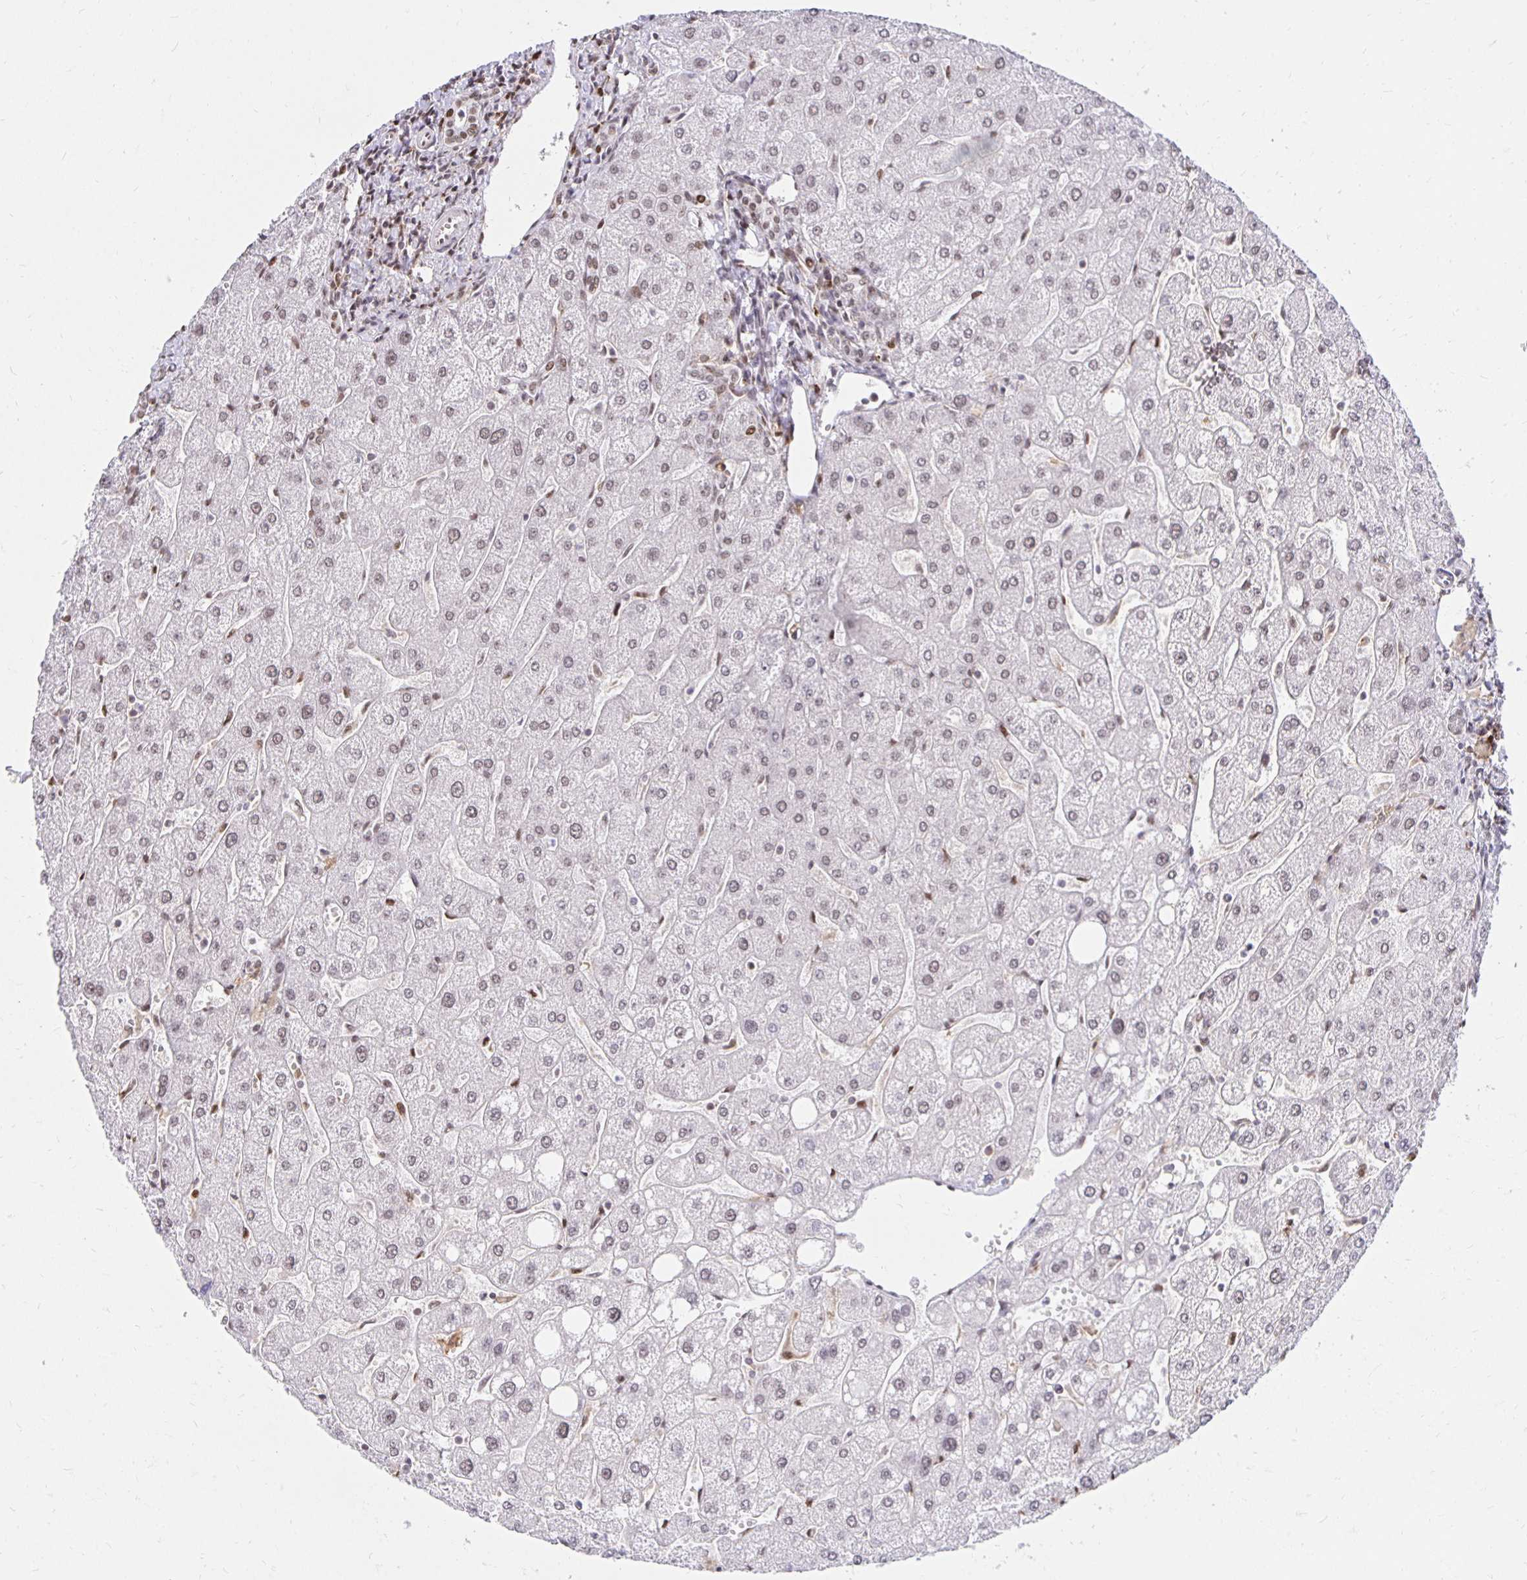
{"staining": {"intensity": "moderate", "quantity": ">75%", "location": "nuclear"}, "tissue": "liver", "cell_type": "Cholangiocytes", "image_type": "normal", "snomed": [{"axis": "morphology", "description": "Normal tissue, NOS"}, {"axis": "topography", "description": "Liver"}], "caption": "Benign liver was stained to show a protein in brown. There is medium levels of moderate nuclear positivity in approximately >75% of cholangiocytes. The protein is stained brown, and the nuclei are stained in blue (DAB IHC with brightfield microscopy, high magnification).", "gene": "ZNF579", "patient": {"sex": "male", "age": 67}}